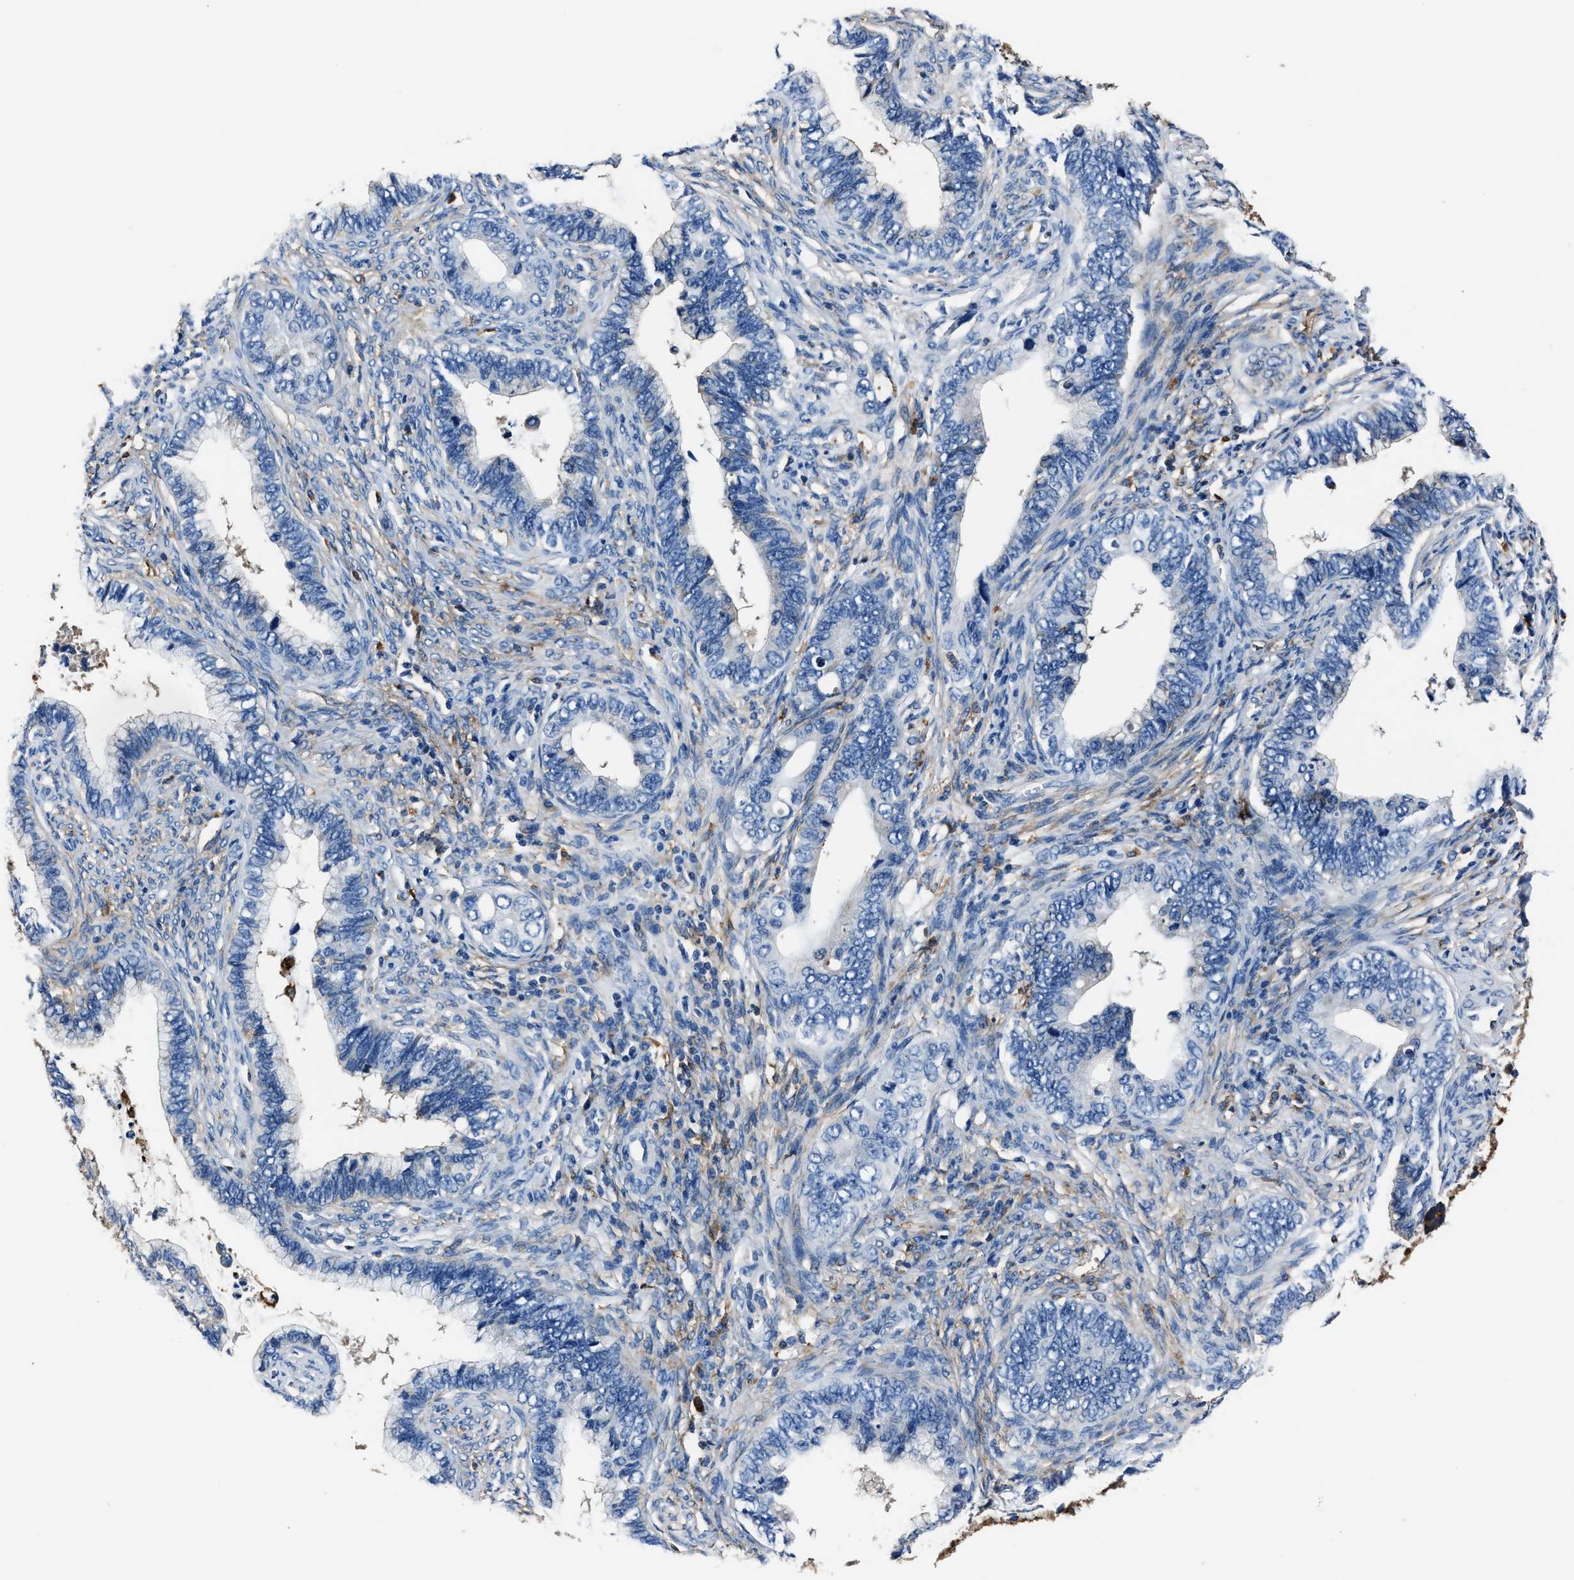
{"staining": {"intensity": "negative", "quantity": "none", "location": "none"}, "tissue": "cervical cancer", "cell_type": "Tumor cells", "image_type": "cancer", "snomed": [{"axis": "morphology", "description": "Adenocarcinoma, NOS"}, {"axis": "topography", "description": "Cervix"}], "caption": "This micrograph is of cervical cancer (adenocarcinoma) stained with IHC to label a protein in brown with the nuclei are counter-stained blue. There is no positivity in tumor cells. The staining was performed using DAB to visualize the protein expression in brown, while the nuclei were stained in blue with hematoxylin (Magnification: 20x).", "gene": "FTL", "patient": {"sex": "female", "age": 44}}